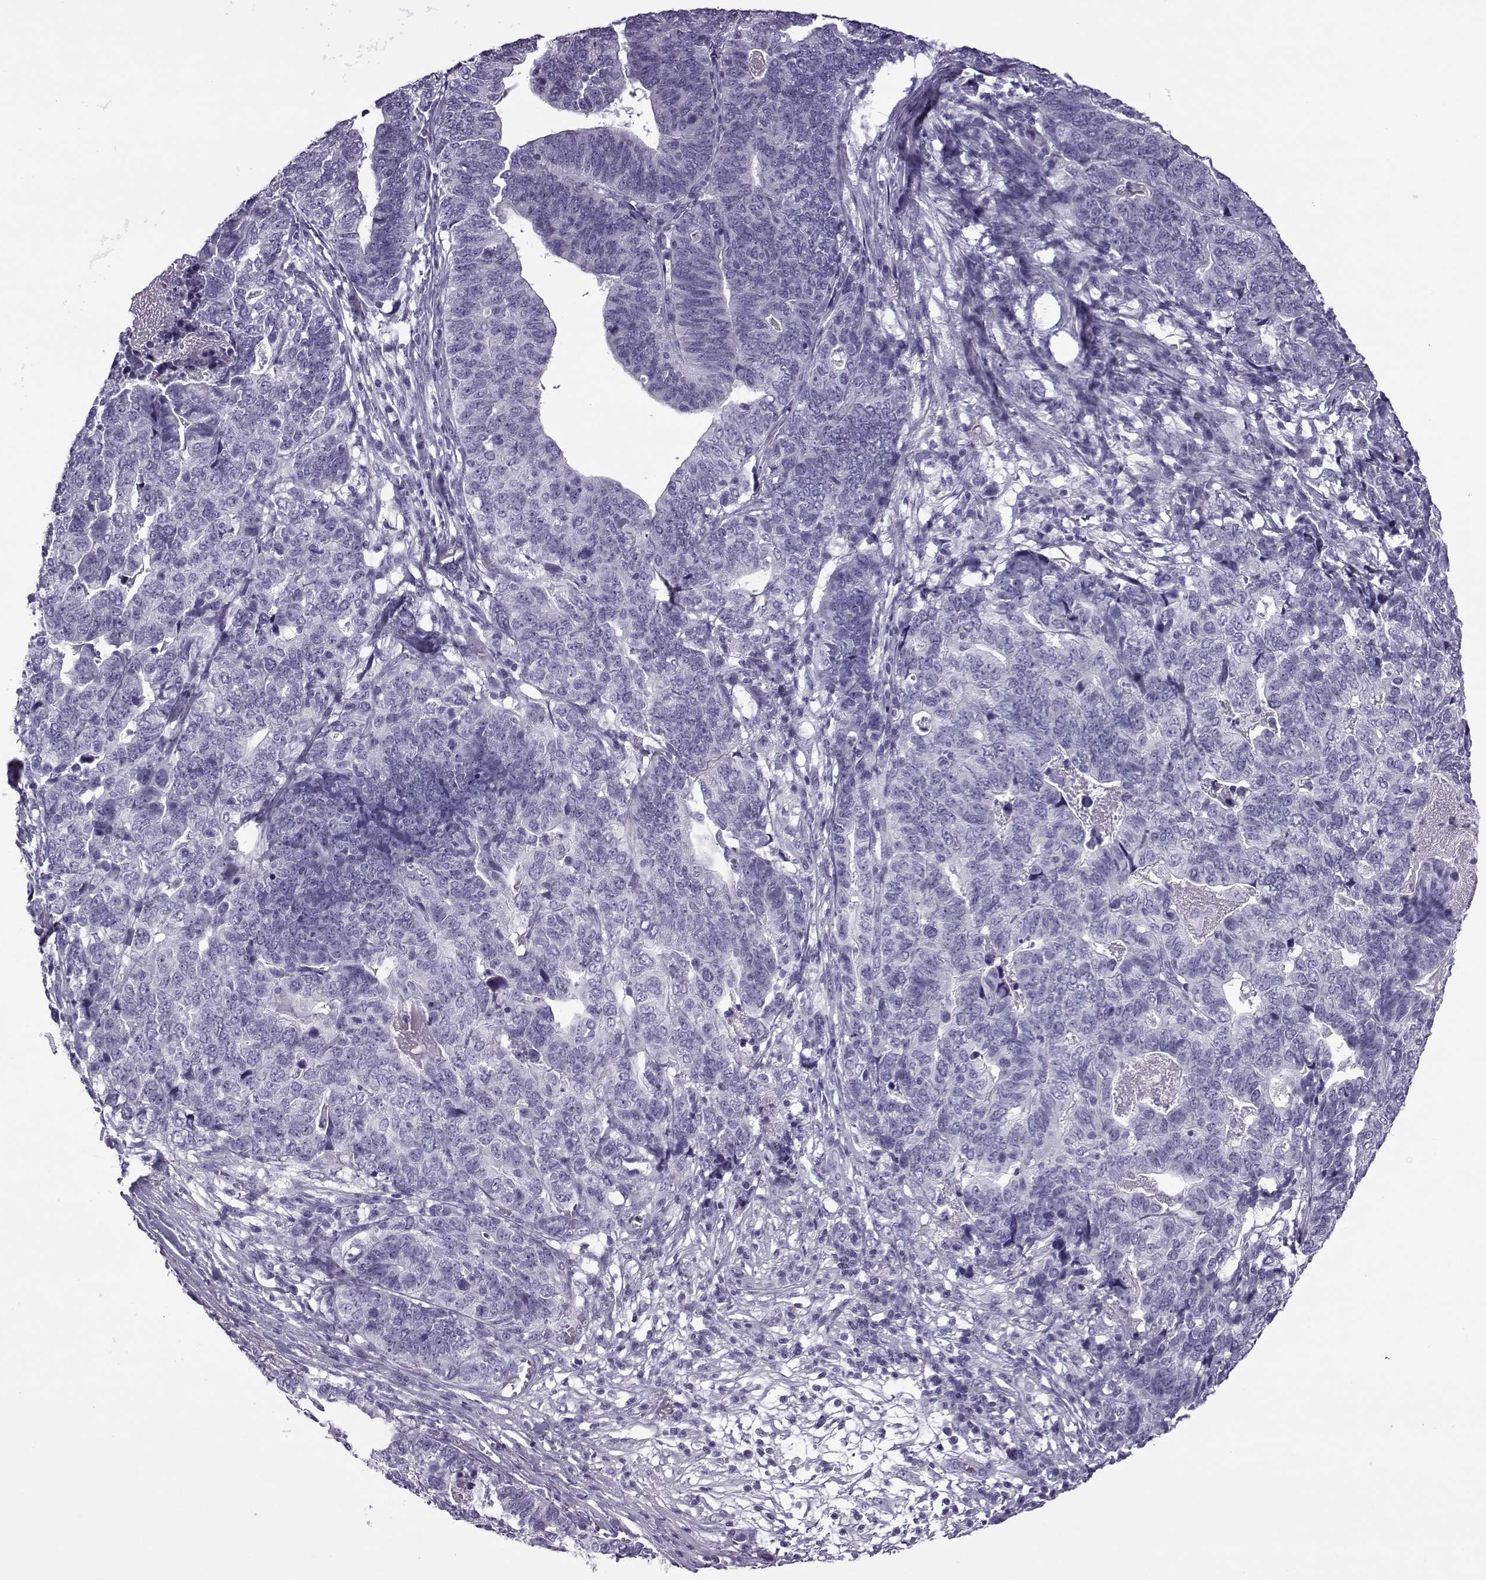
{"staining": {"intensity": "negative", "quantity": "none", "location": "none"}, "tissue": "stomach cancer", "cell_type": "Tumor cells", "image_type": "cancer", "snomed": [{"axis": "morphology", "description": "Adenocarcinoma, NOS"}, {"axis": "topography", "description": "Stomach, upper"}], "caption": "An immunohistochemistry (IHC) histopathology image of stomach cancer (adenocarcinoma) is shown. There is no staining in tumor cells of stomach cancer (adenocarcinoma).", "gene": "OIP5", "patient": {"sex": "female", "age": 67}}